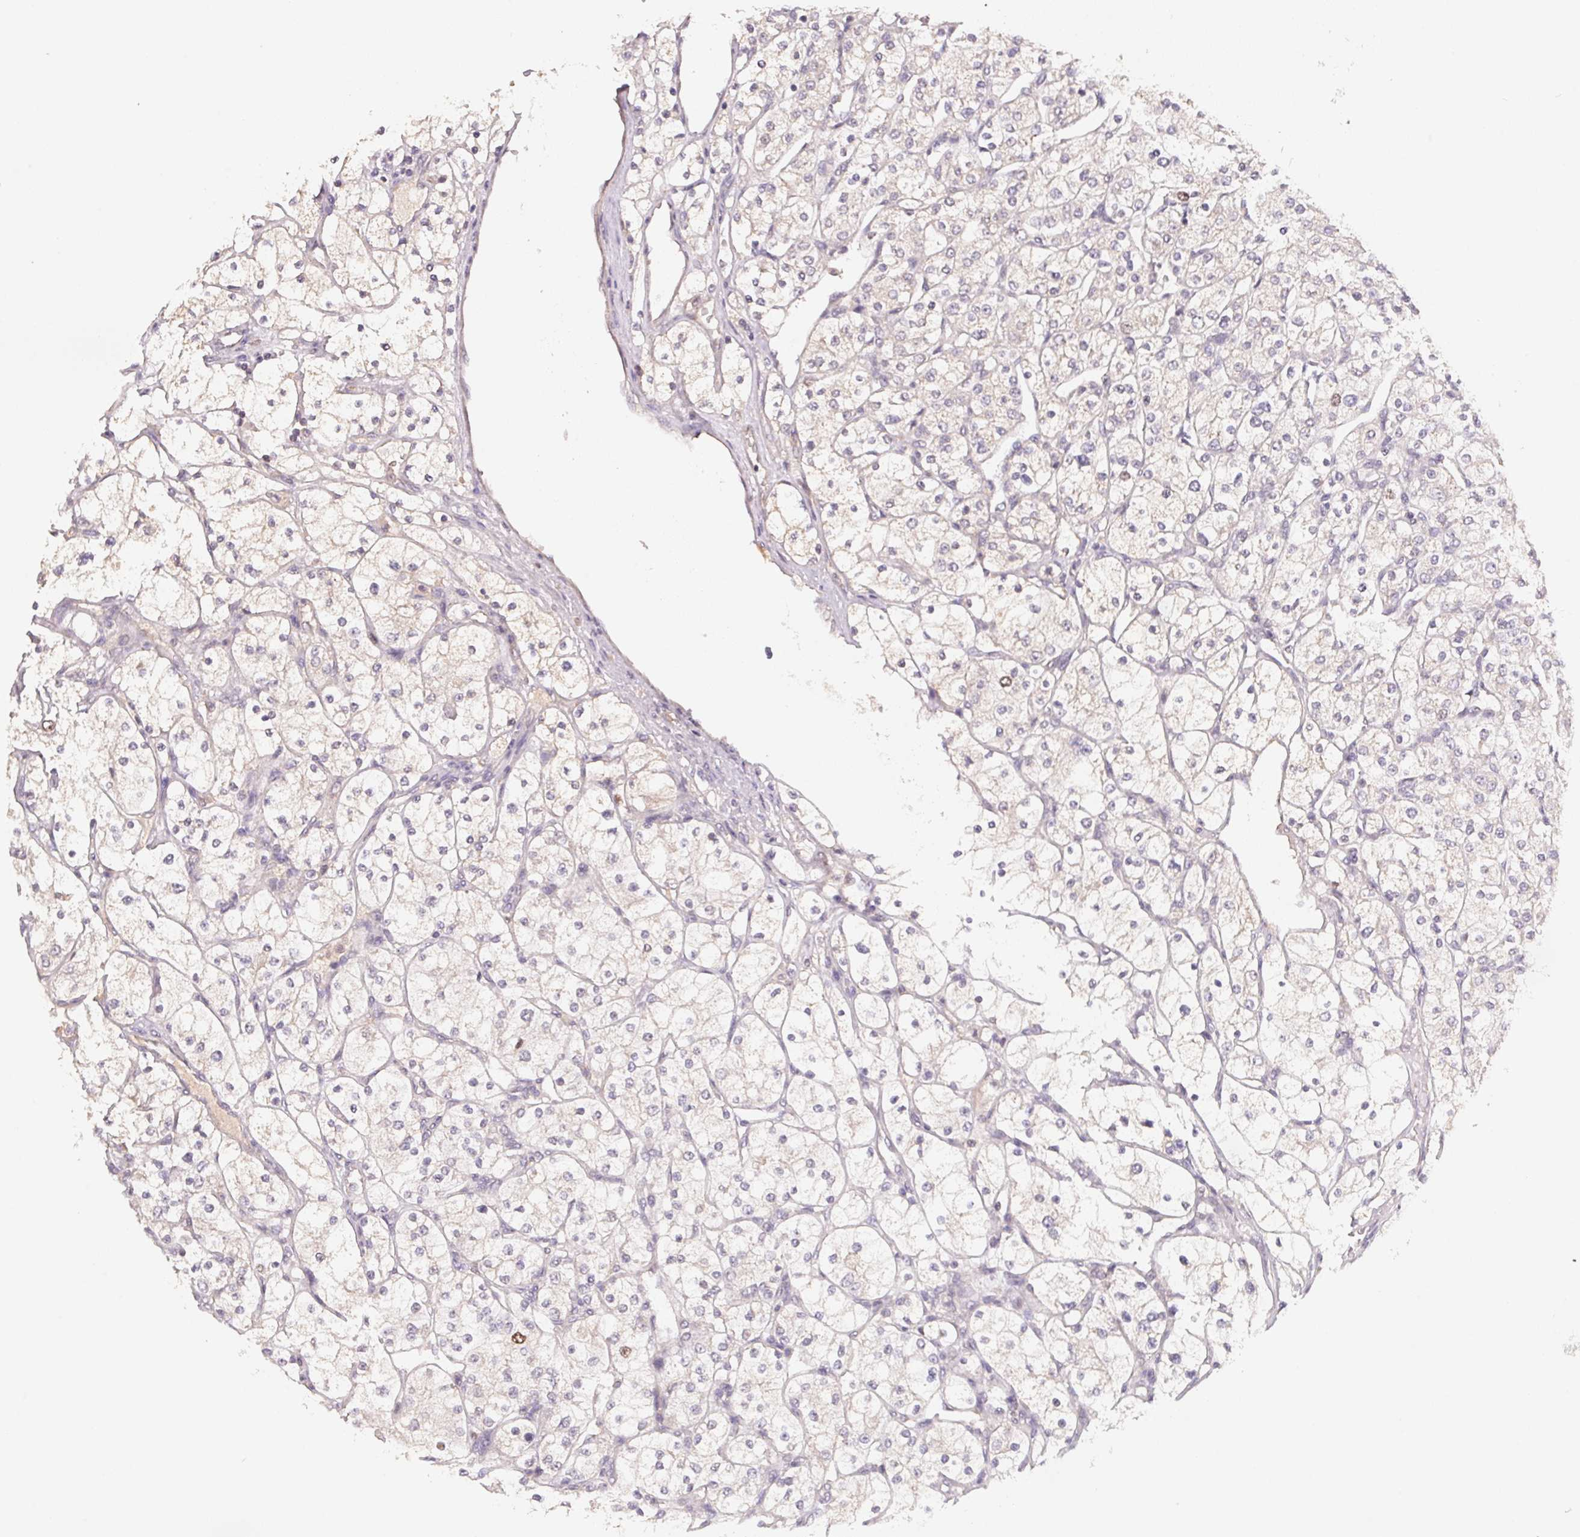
{"staining": {"intensity": "weak", "quantity": "<25%", "location": "cytoplasmic/membranous"}, "tissue": "renal cancer", "cell_type": "Tumor cells", "image_type": "cancer", "snomed": [{"axis": "morphology", "description": "Adenocarcinoma, NOS"}, {"axis": "topography", "description": "Kidney"}], "caption": "Protein analysis of adenocarcinoma (renal) exhibits no significant expression in tumor cells.", "gene": "KIFC1", "patient": {"sex": "male", "age": 80}}